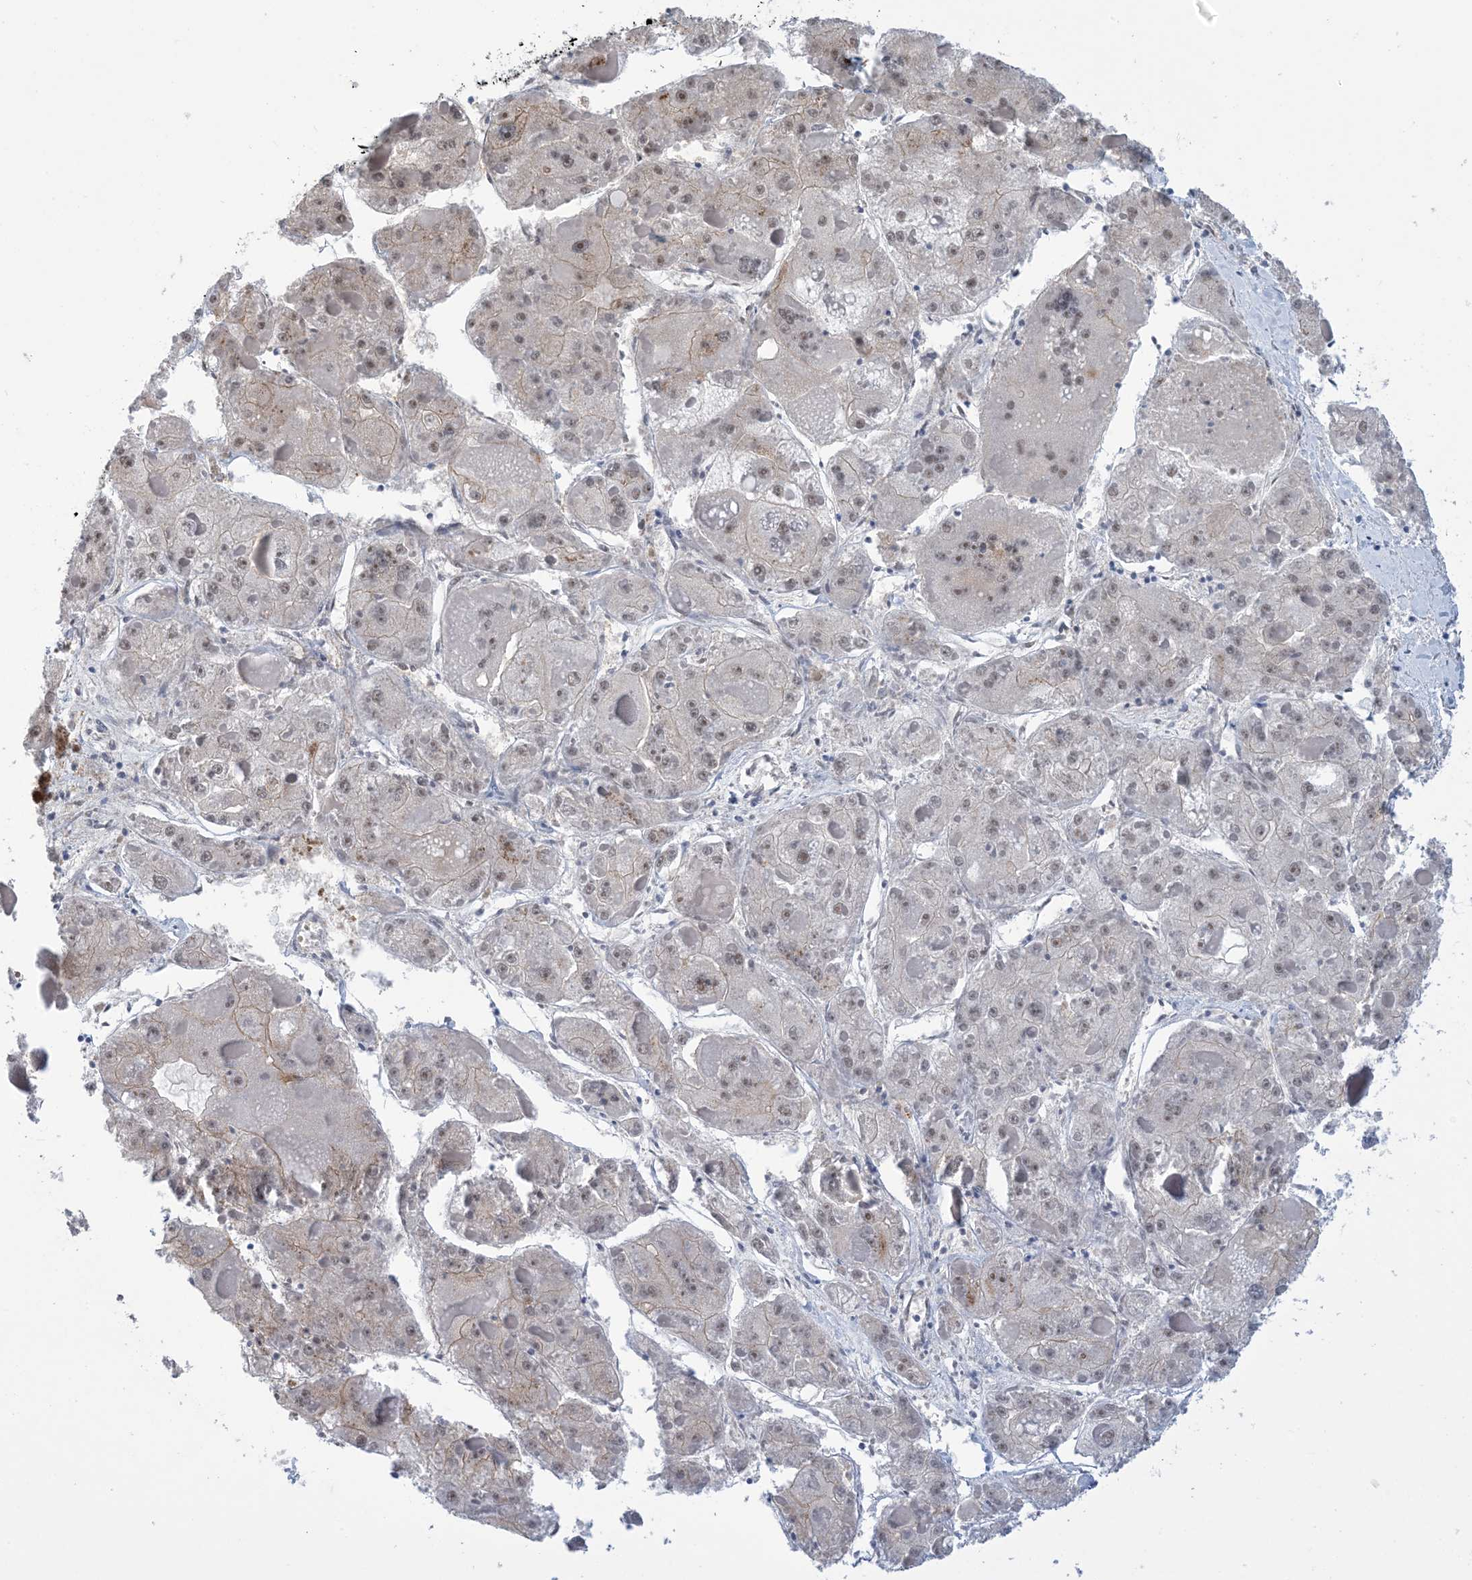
{"staining": {"intensity": "weak", "quantity": "25%-75%", "location": "cytoplasmic/membranous"}, "tissue": "liver cancer", "cell_type": "Tumor cells", "image_type": "cancer", "snomed": [{"axis": "morphology", "description": "Carcinoma, Hepatocellular, NOS"}, {"axis": "topography", "description": "Liver"}], "caption": "Tumor cells demonstrate low levels of weak cytoplasmic/membranous positivity in about 25%-75% of cells in human liver cancer.", "gene": "ZNF8", "patient": {"sex": "female", "age": 73}}